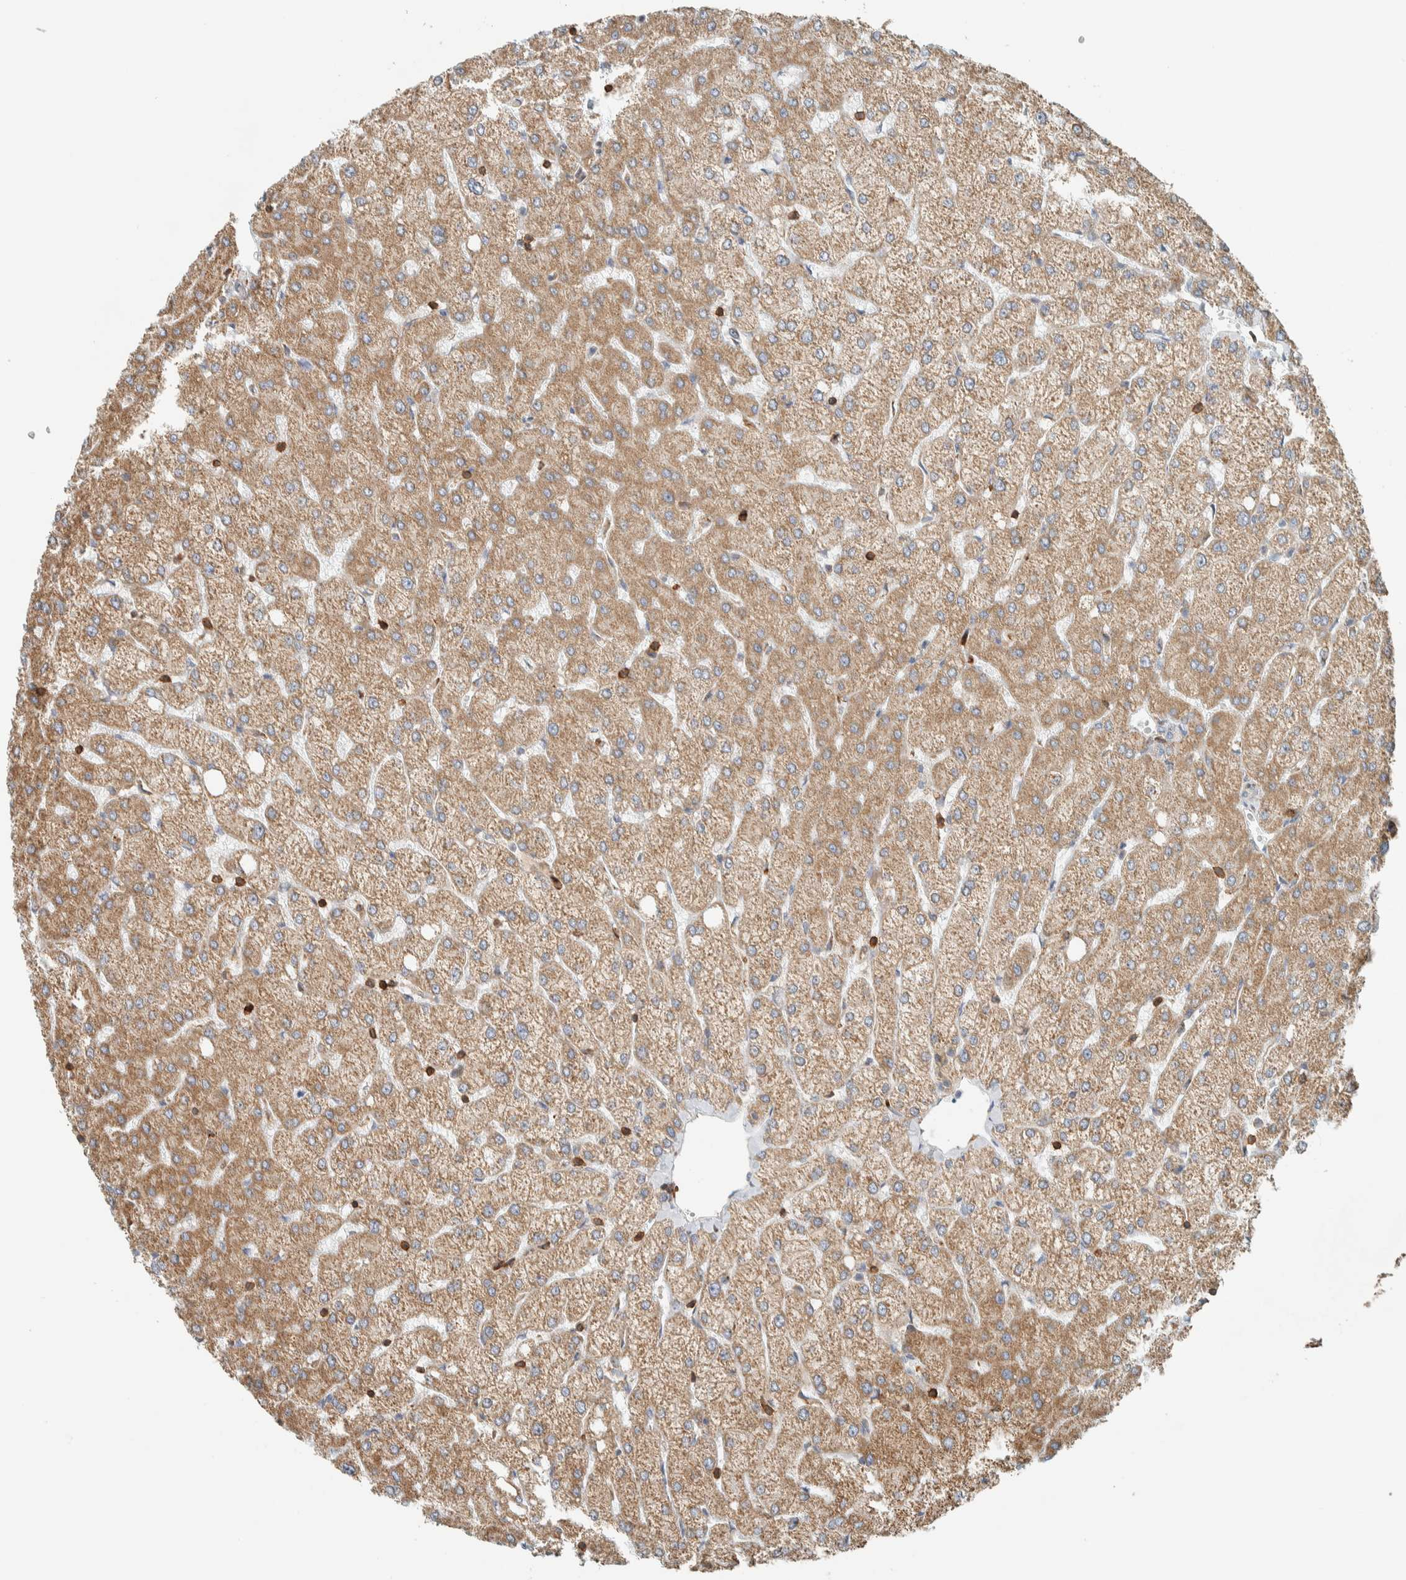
{"staining": {"intensity": "negative", "quantity": "none", "location": "none"}, "tissue": "liver", "cell_type": "Cholangiocytes", "image_type": "normal", "snomed": [{"axis": "morphology", "description": "Normal tissue, NOS"}, {"axis": "topography", "description": "Liver"}], "caption": "Immunohistochemistry (IHC) histopathology image of benign liver stained for a protein (brown), which shows no staining in cholangiocytes.", "gene": "CCDC57", "patient": {"sex": "female", "age": 54}}